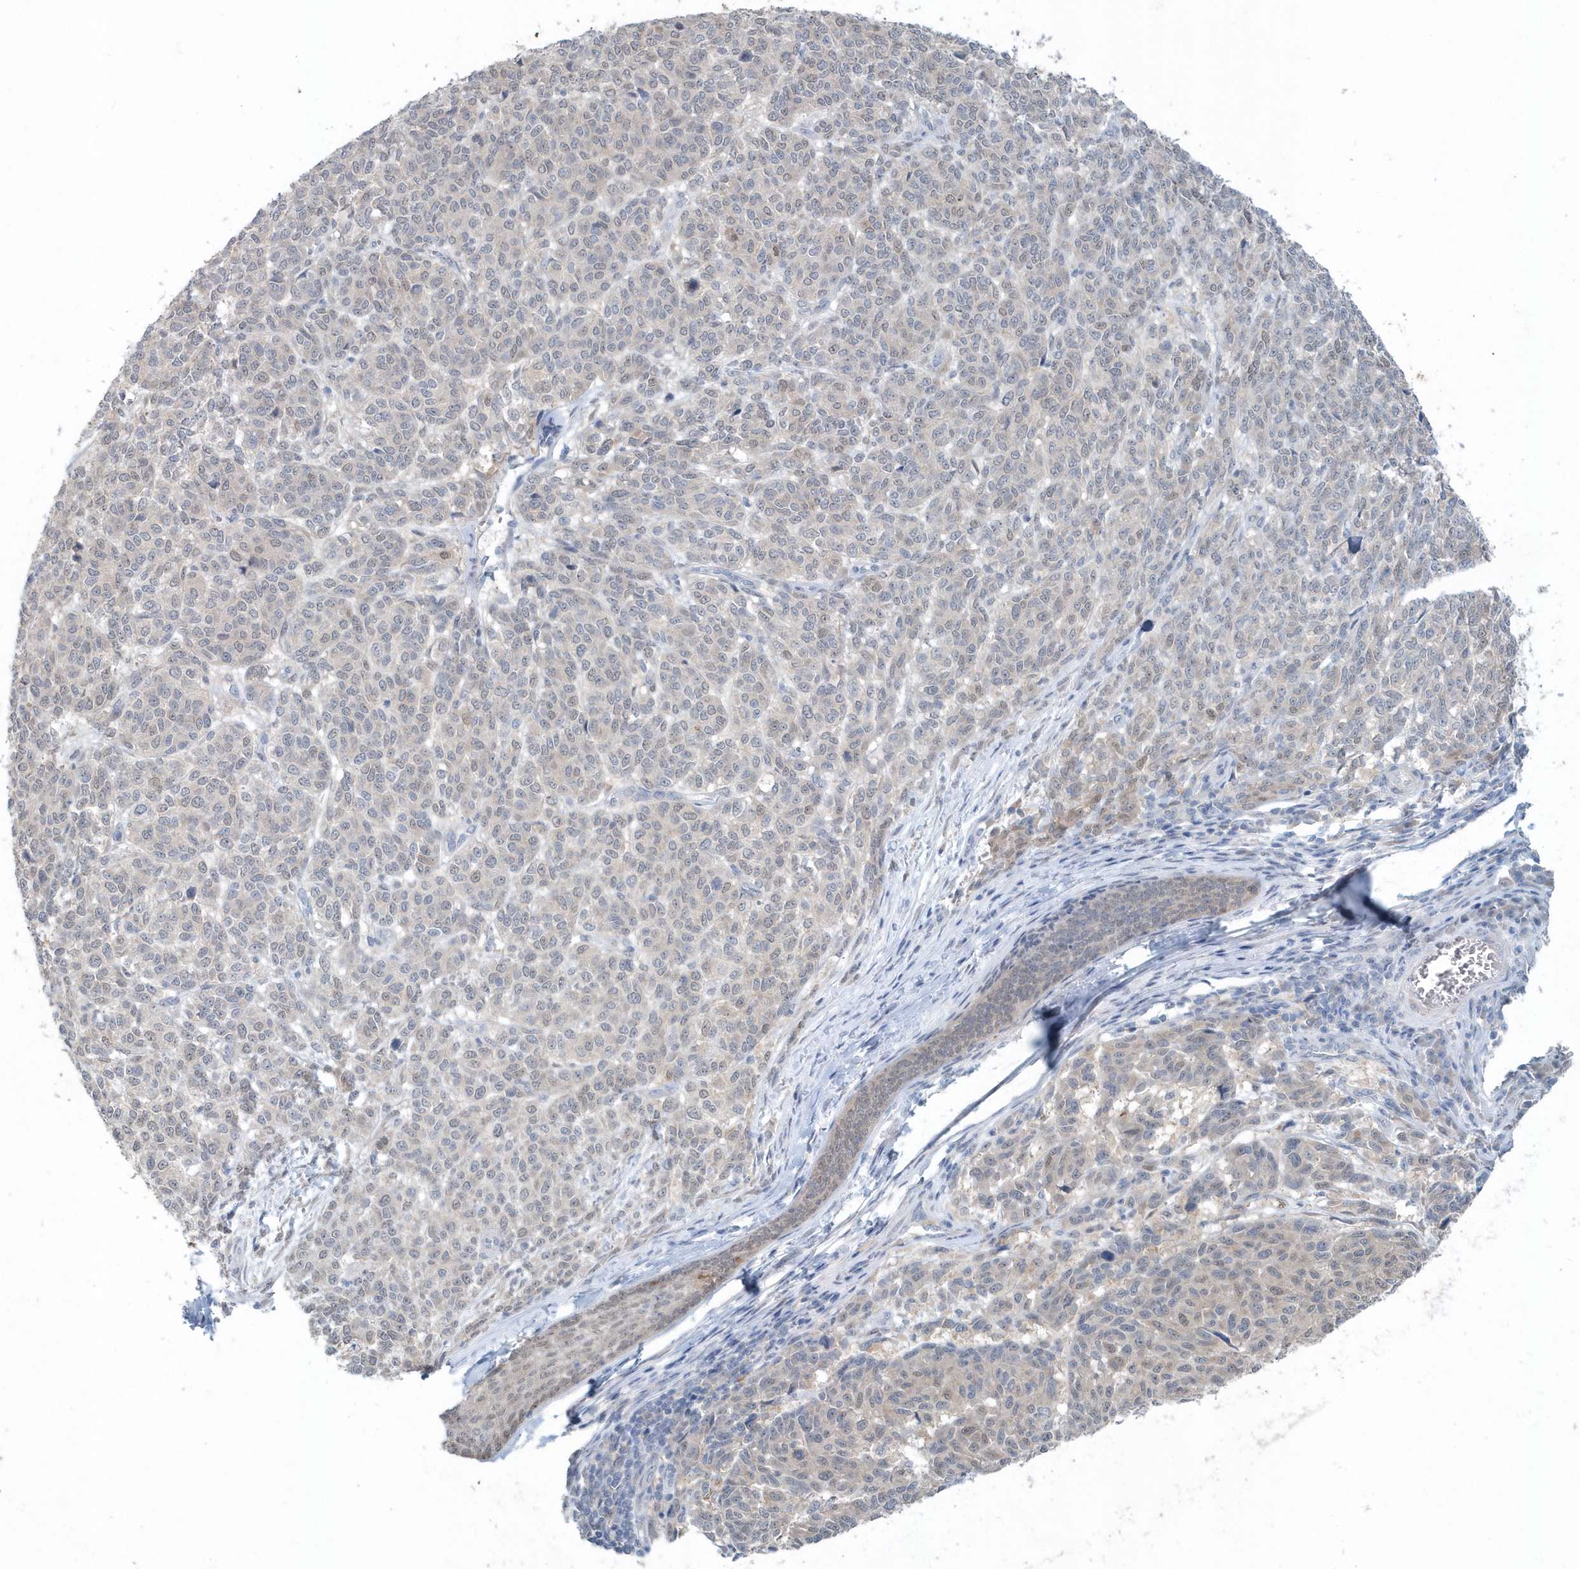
{"staining": {"intensity": "weak", "quantity": "<25%", "location": "cytoplasmic/membranous,nuclear"}, "tissue": "melanoma", "cell_type": "Tumor cells", "image_type": "cancer", "snomed": [{"axis": "morphology", "description": "Malignant melanoma, NOS"}, {"axis": "topography", "description": "Skin"}], "caption": "This histopathology image is of malignant melanoma stained with immunohistochemistry to label a protein in brown with the nuclei are counter-stained blue. There is no staining in tumor cells.", "gene": "PFN2", "patient": {"sex": "male", "age": 49}}